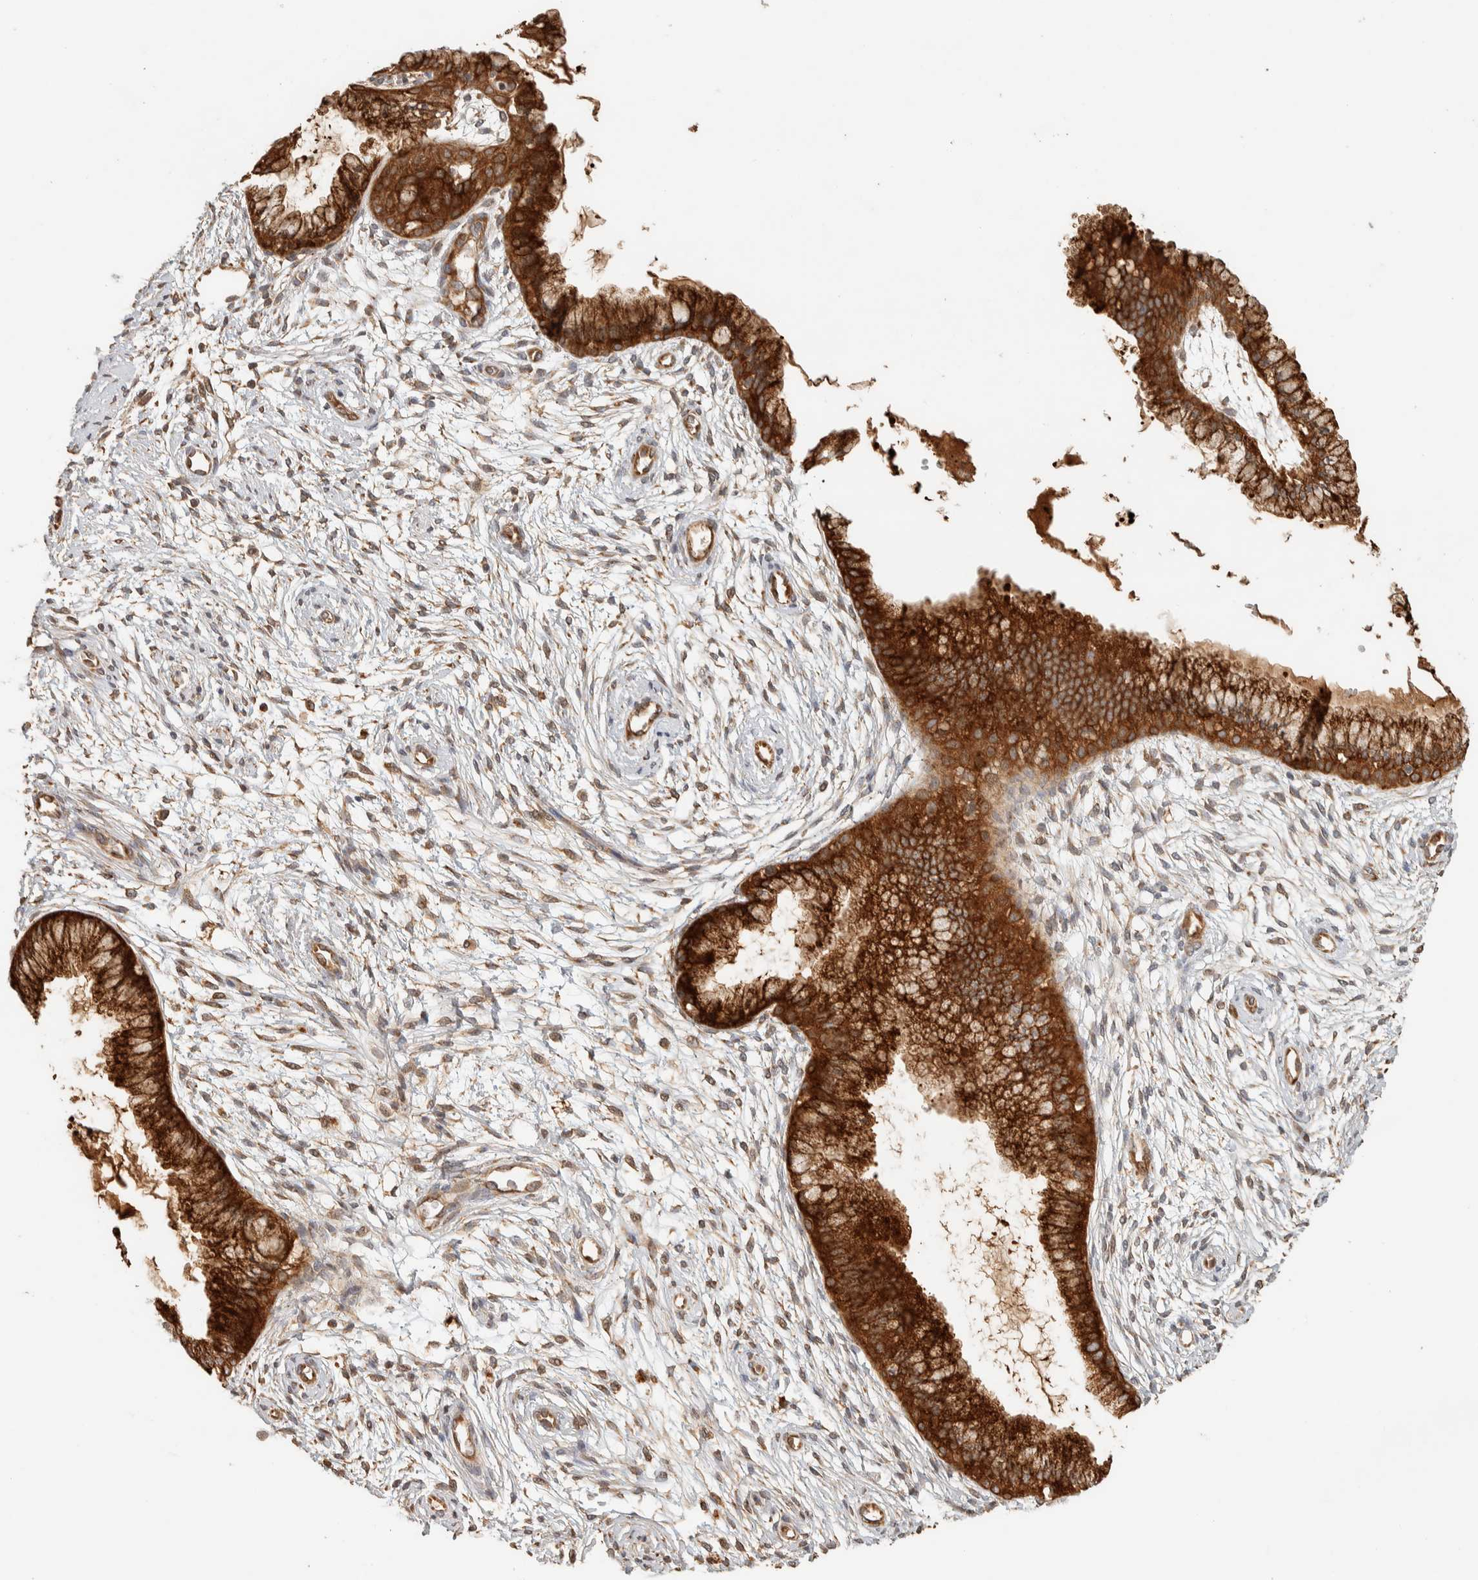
{"staining": {"intensity": "strong", "quantity": ">75%", "location": "cytoplasmic/membranous"}, "tissue": "cervix", "cell_type": "Glandular cells", "image_type": "normal", "snomed": [{"axis": "morphology", "description": "Normal tissue, NOS"}, {"axis": "topography", "description": "Cervix"}], "caption": "Glandular cells reveal high levels of strong cytoplasmic/membranous positivity in approximately >75% of cells in normal human cervix. The protein is stained brown, and the nuclei are stained in blue (DAB (3,3'-diaminobenzidine) IHC with brightfield microscopy, high magnification).", "gene": "EXOC7", "patient": {"sex": "female", "age": 39}}